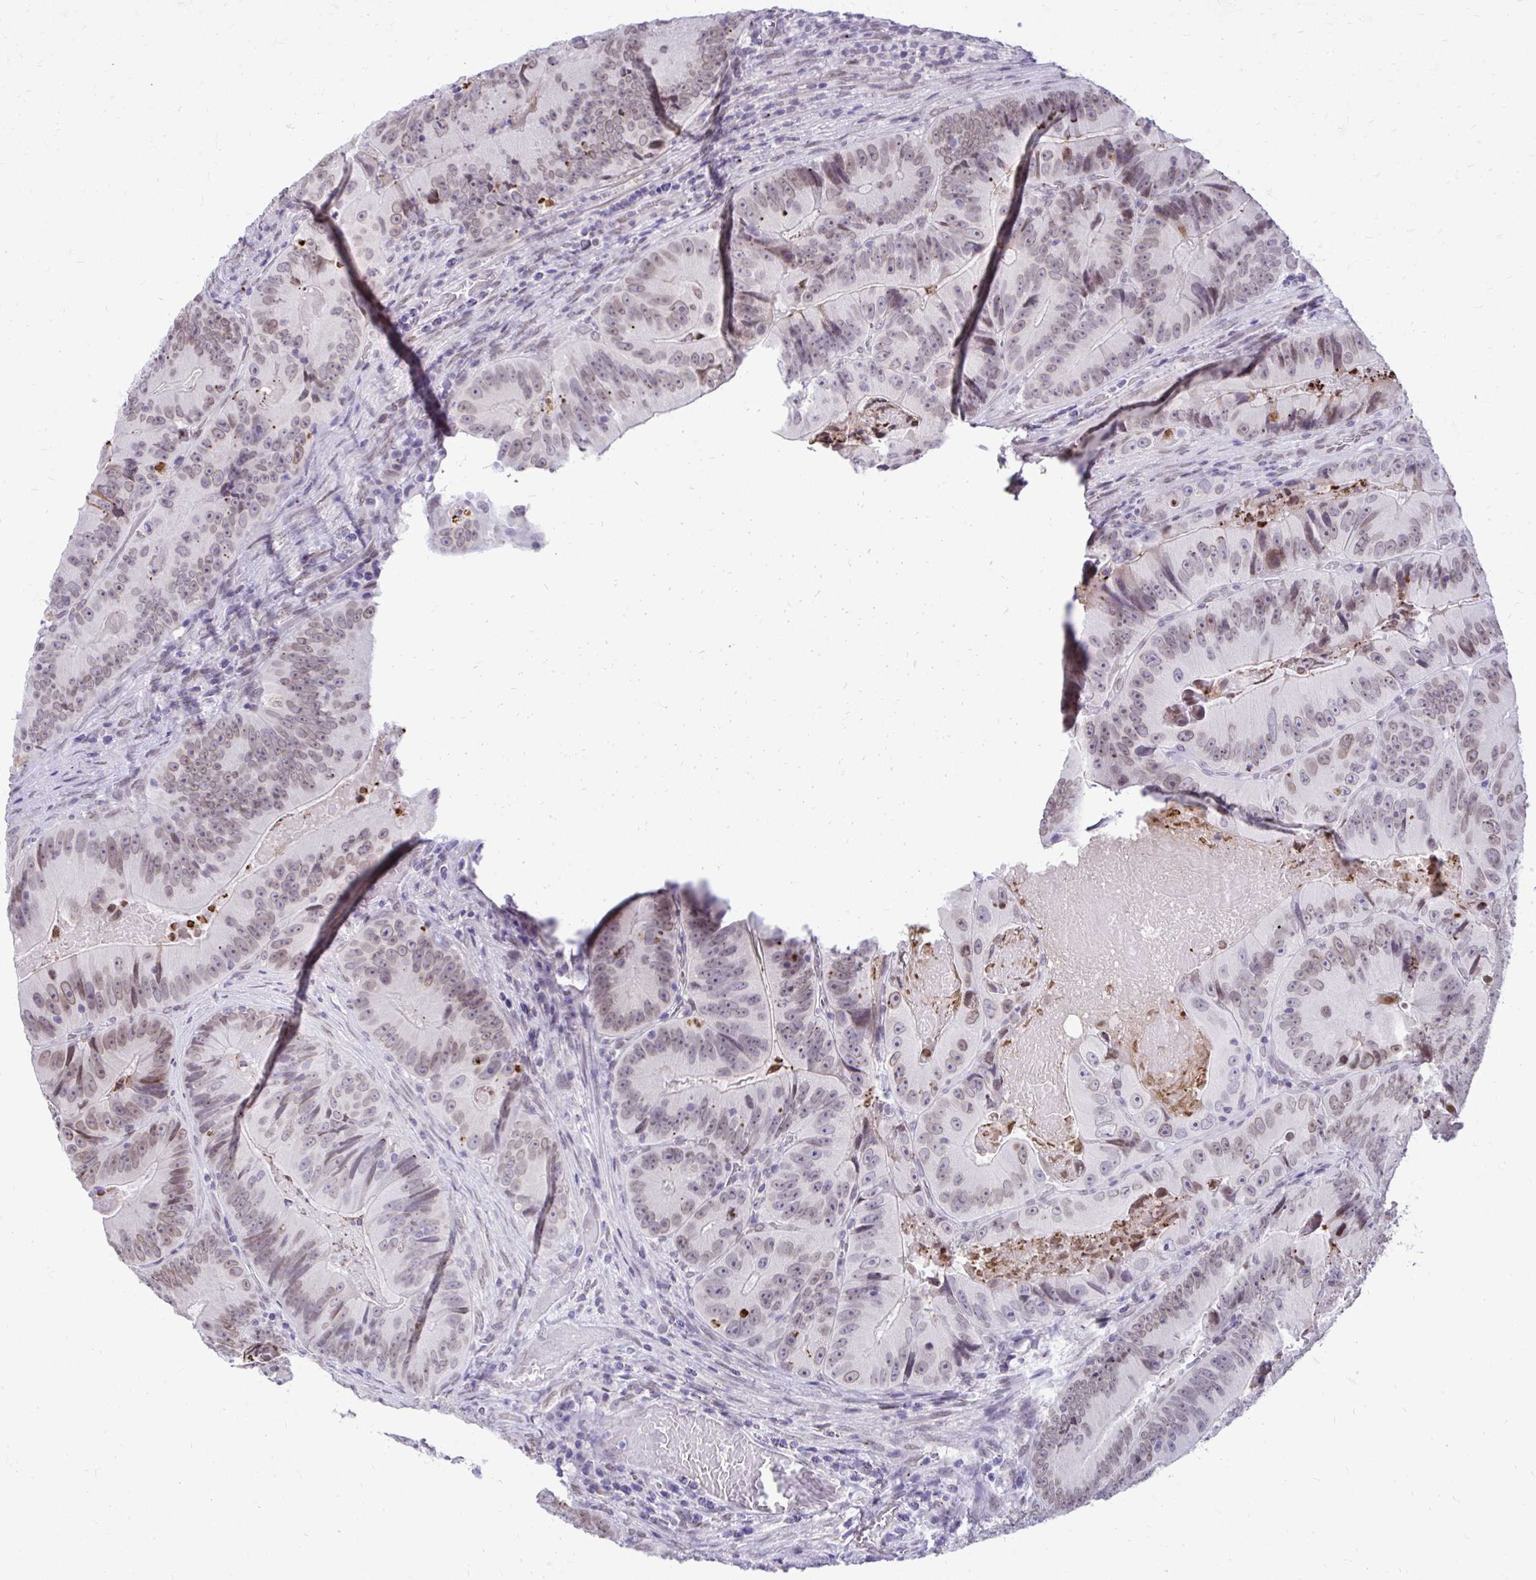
{"staining": {"intensity": "weak", "quantity": ">75%", "location": "cytoplasmic/membranous,nuclear"}, "tissue": "colorectal cancer", "cell_type": "Tumor cells", "image_type": "cancer", "snomed": [{"axis": "morphology", "description": "Adenocarcinoma, NOS"}, {"axis": "topography", "description": "Colon"}], "caption": "This is a histology image of immunohistochemistry (IHC) staining of colorectal cancer (adenocarcinoma), which shows weak staining in the cytoplasmic/membranous and nuclear of tumor cells.", "gene": "BANF1", "patient": {"sex": "female", "age": 86}}